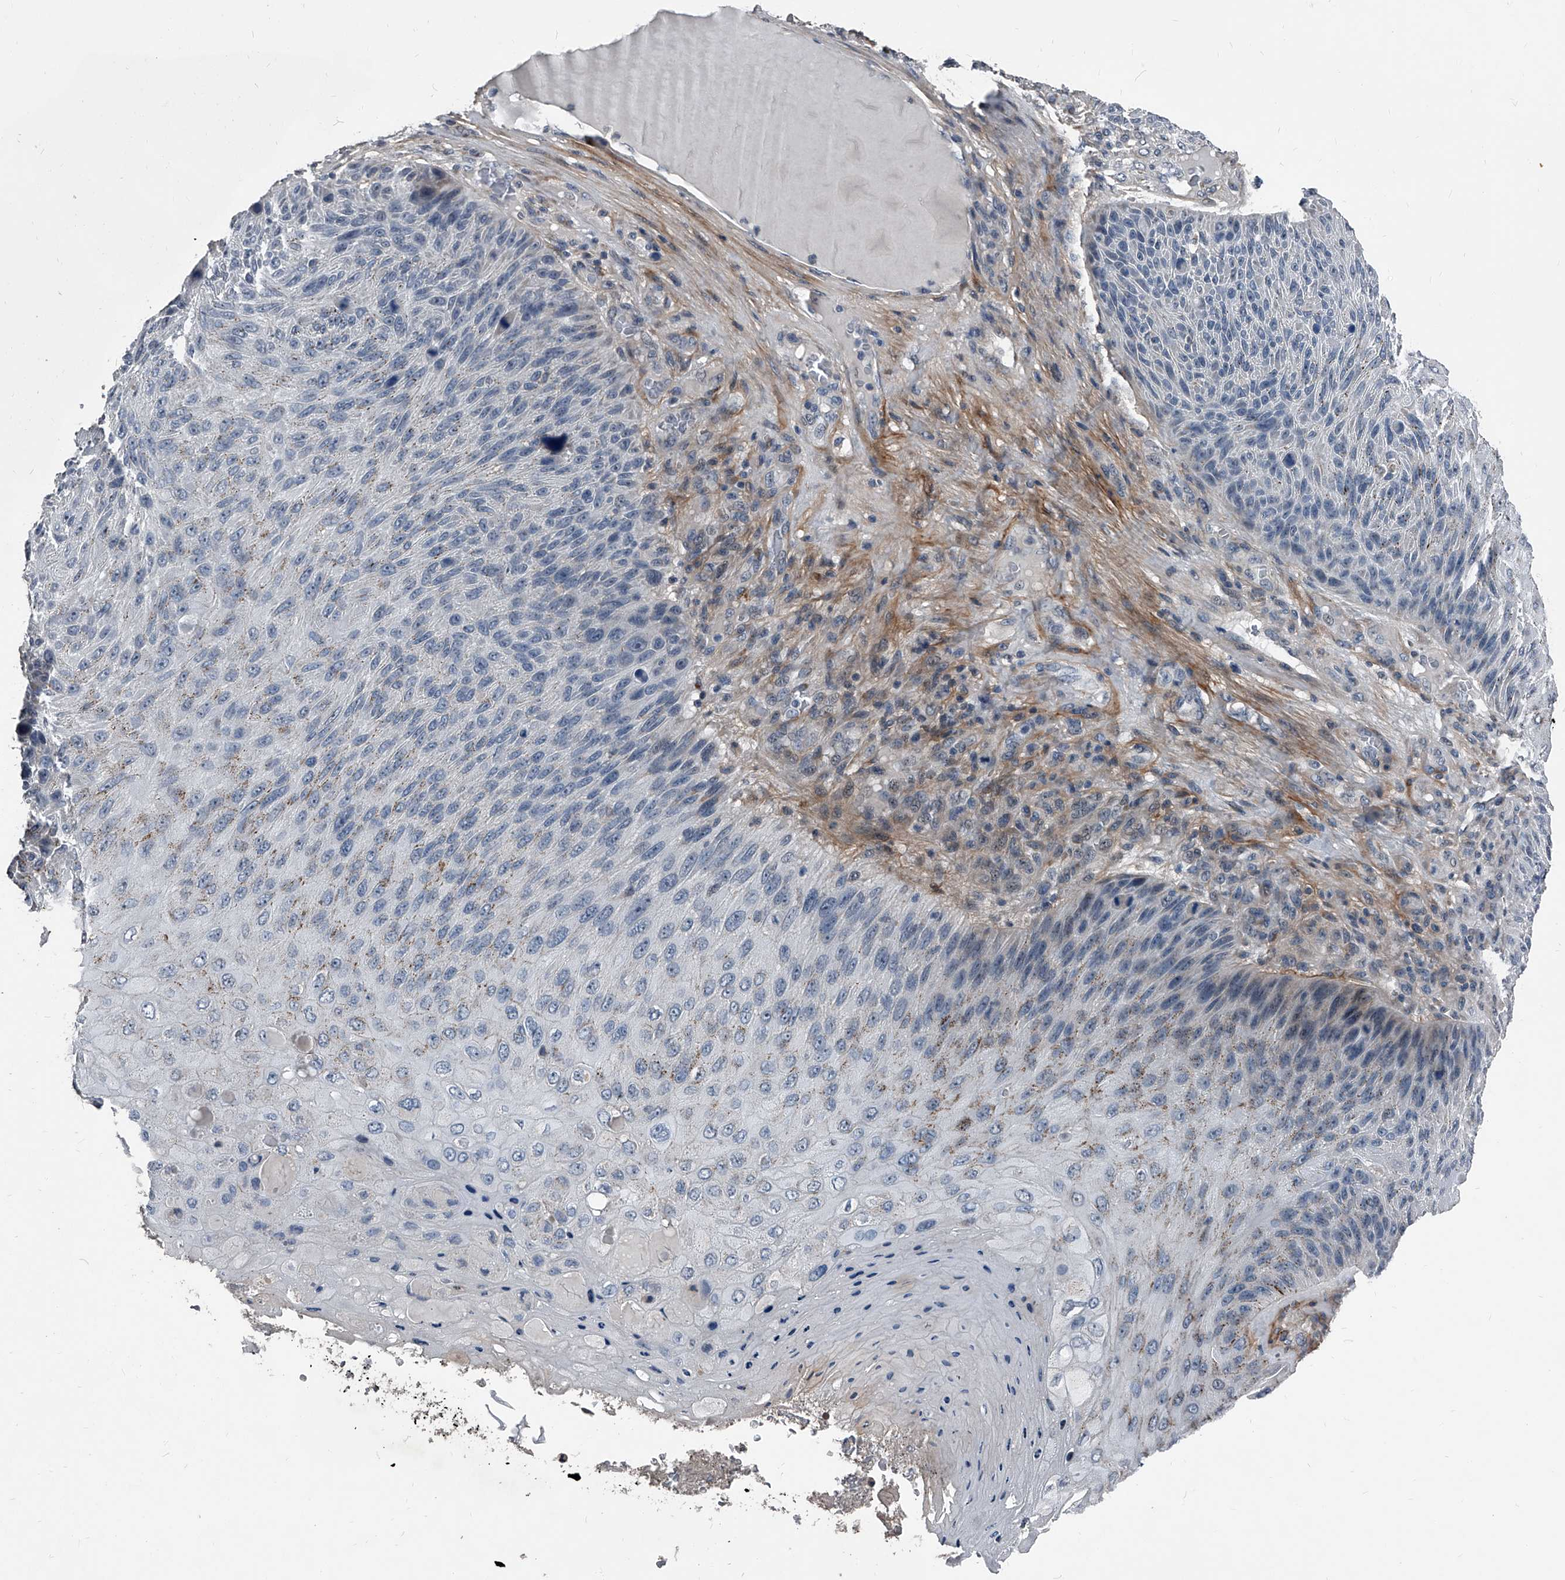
{"staining": {"intensity": "moderate", "quantity": "<25%", "location": "cytoplasmic/membranous"}, "tissue": "skin cancer", "cell_type": "Tumor cells", "image_type": "cancer", "snomed": [{"axis": "morphology", "description": "Squamous cell carcinoma, NOS"}, {"axis": "topography", "description": "Skin"}], "caption": "Protein expression by IHC exhibits moderate cytoplasmic/membranous staining in about <25% of tumor cells in skin cancer (squamous cell carcinoma). (IHC, brightfield microscopy, high magnification).", "gene": "PHACTR1", "patient": {"sex": "female", "age": 88}}